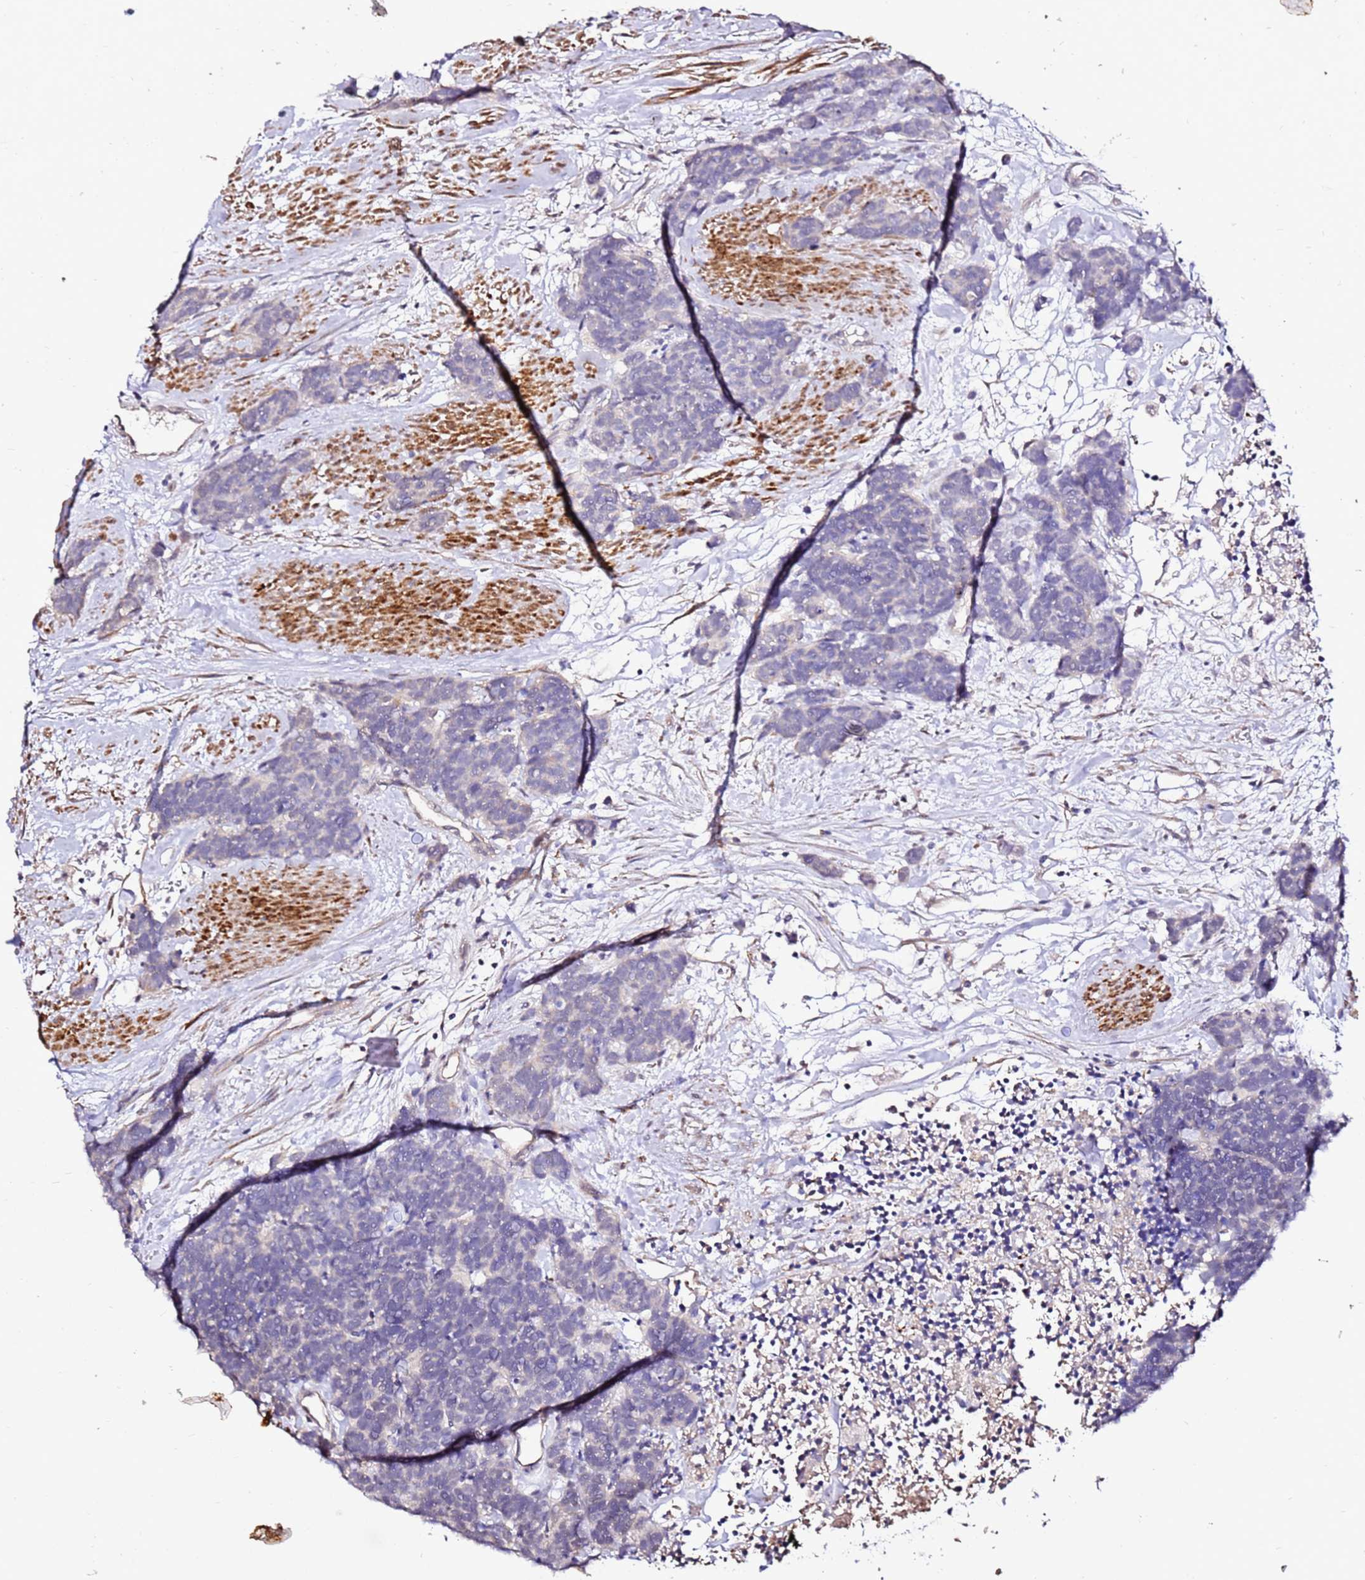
{"staining": {"intensity": "negative", "quantity": "none", "location": "none"}, "tissue": "carcinoid", "cell_type": "Tumor cells", "image_type": "cancer", "snomed": [{"axis": "morphology", "description": "Carcinoma, NOS"}, {"axis": "morphology", "description": "Carcinoid, malignant, NOS"}, {"axis": "topography", "description": "Urinary bladder"}], "caption": "Immunohistochemistry histopathology image of carcinoid stained for a protein (brown), which demonstrates no positivity in tumor cells. (DAB immunohistochemistry visualized using brightfield microscopy, high magnification).", "gene": "ART5", "patient": {"sex": "male", "age": 57}}